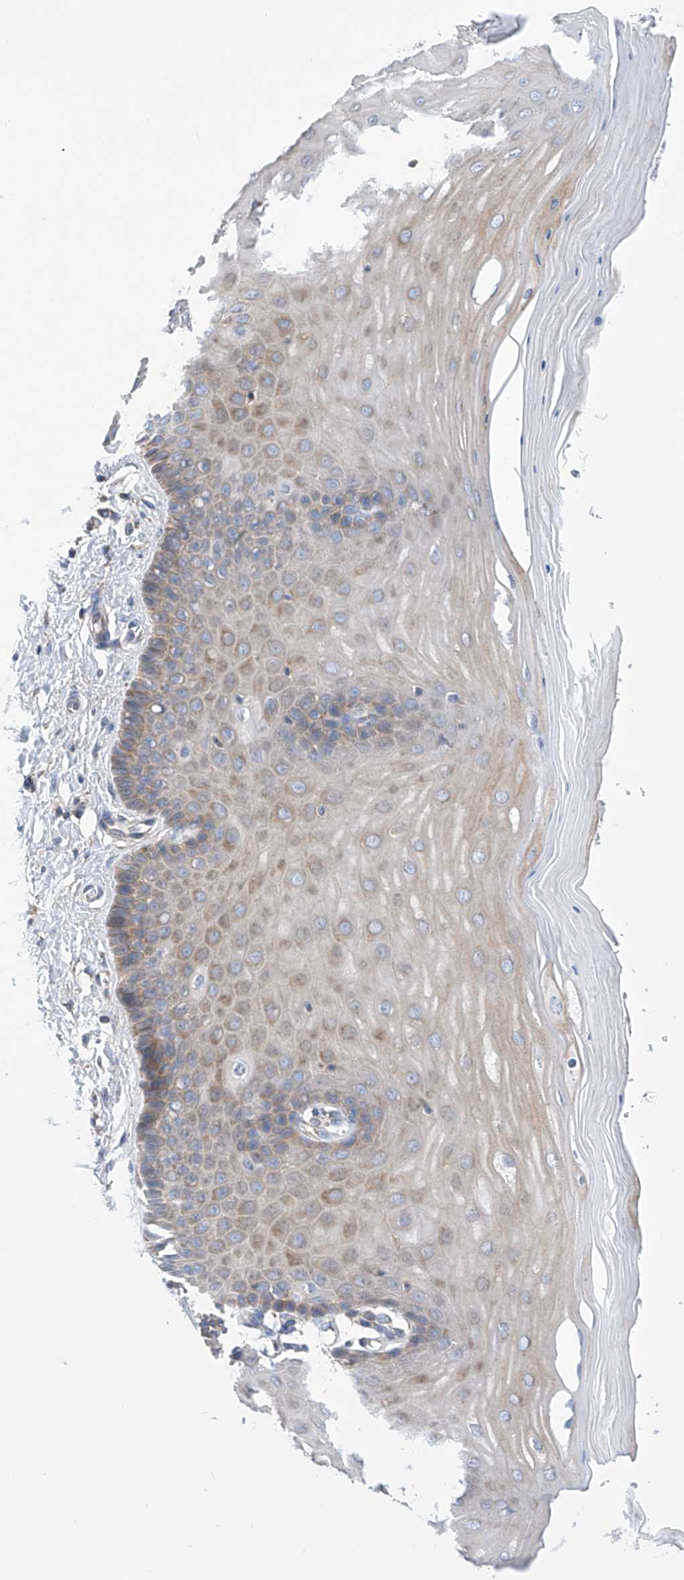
{"staining": {"intensity": "moderate", "quantity": "25%-75%", "location": "cytoplasmic/membranous"}, "tissue": "cervix", "cell_type": "Glandular cells", "image_type": "normal", "snomed": [{"axis": "morphology", "description": "Normal tissue, NOS"}, {"axis": "topography", "description": "Cervix"}], "caption": "IHC of benign cervix reveals medium levels of moderate cytoplasmic/membranous expression in about 25%-75% of glandular cells.", "gene": "P2RX7", "patient": {"sex": "female", "age": 55}}